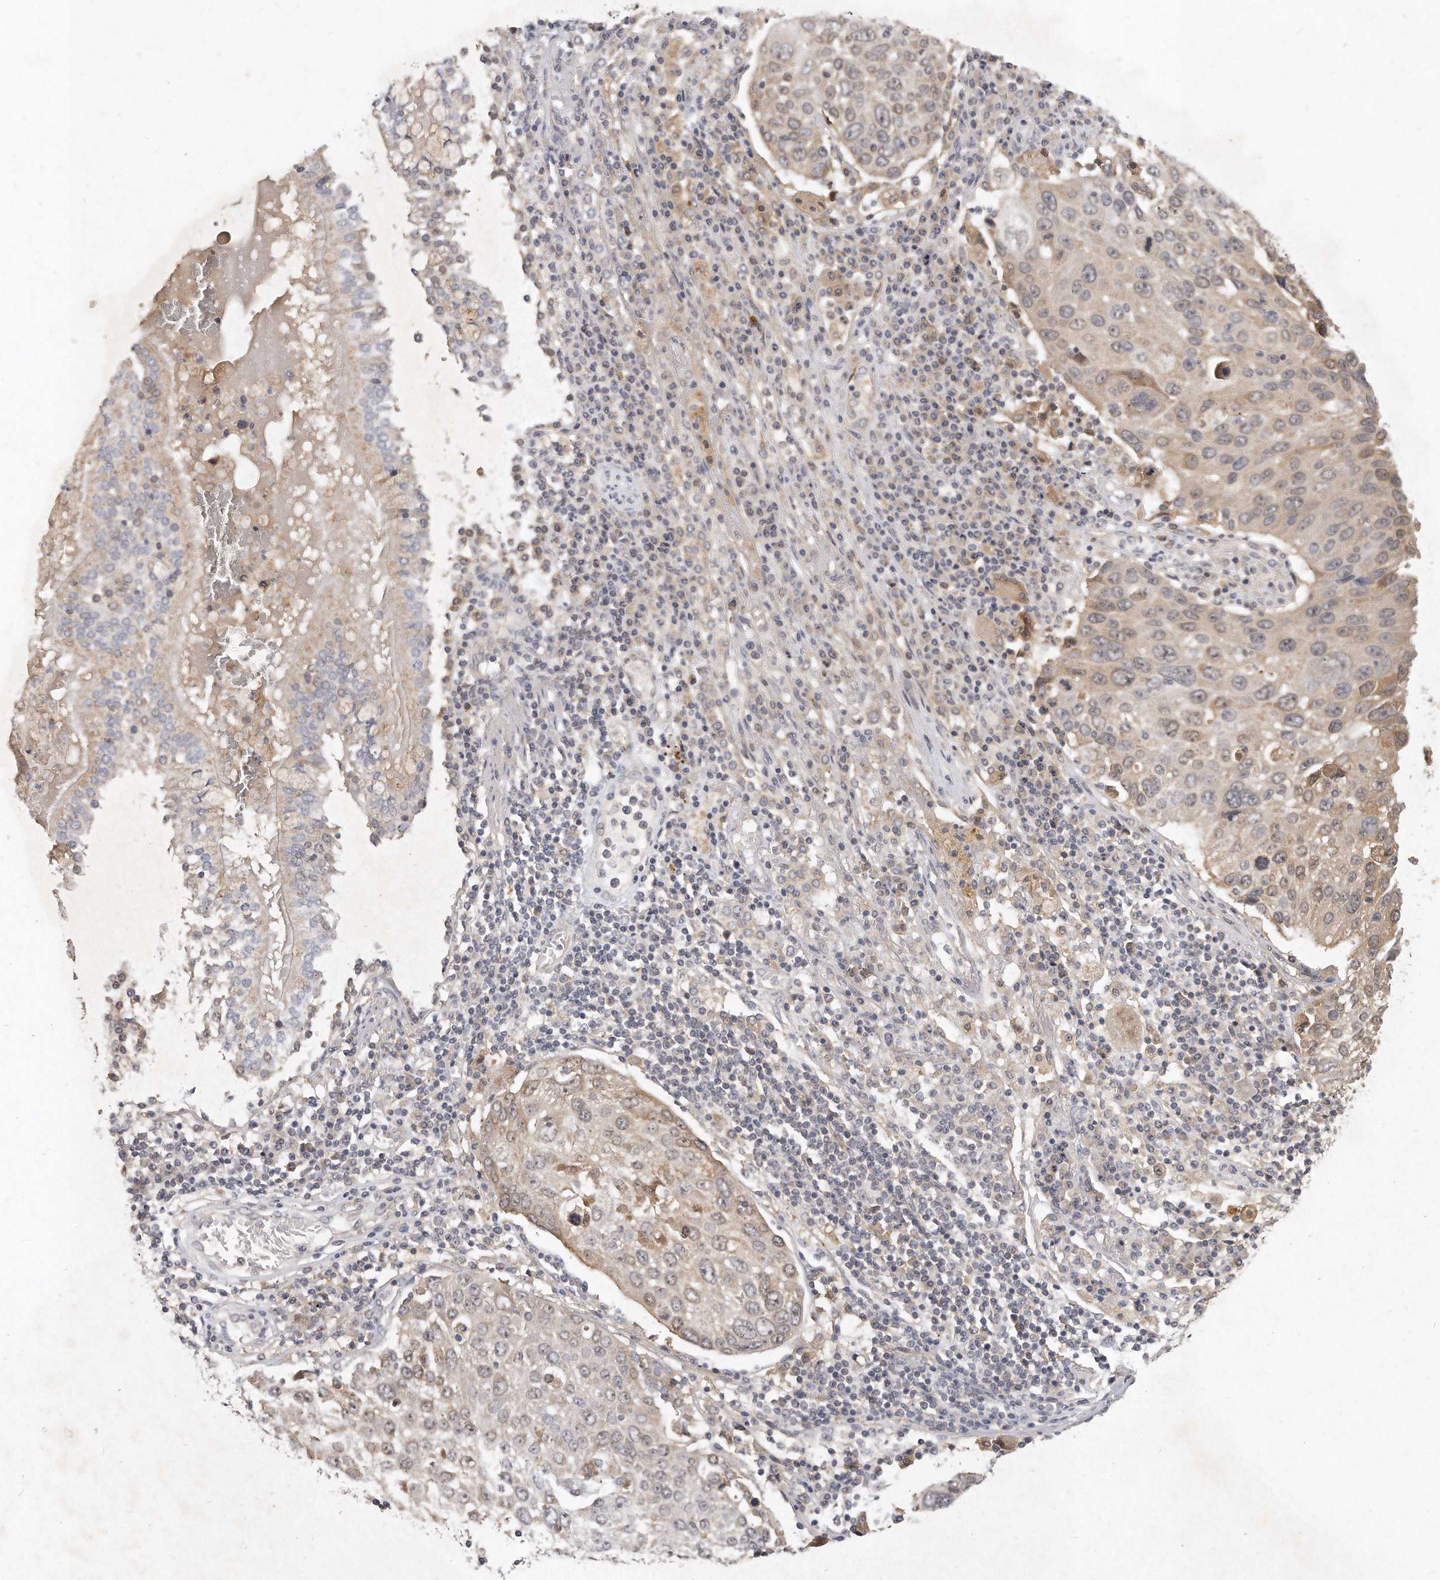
{"staining": {"intensity": "weak", "quantity": "25%-75%", "location": "cytoplasmic/membranous"}, "tissue": "lung cancer", "cell_type": "Tumor cells", "image_type": "cancer", "snomed": [{"axis": "morphology", "description": "Squamous cell carcinoma, NOS"}, {"axis": "topography", "description": "Lung"}], "caption": "Lung cancer (squamous cell carcinoma) stained with a brown dye reveals weak cytoplasmic/membranous positive staining in approximately 25%-75% of tumor cells.", "gene": "LGALS8", "patient": {"sex": "male", "age": 65}}